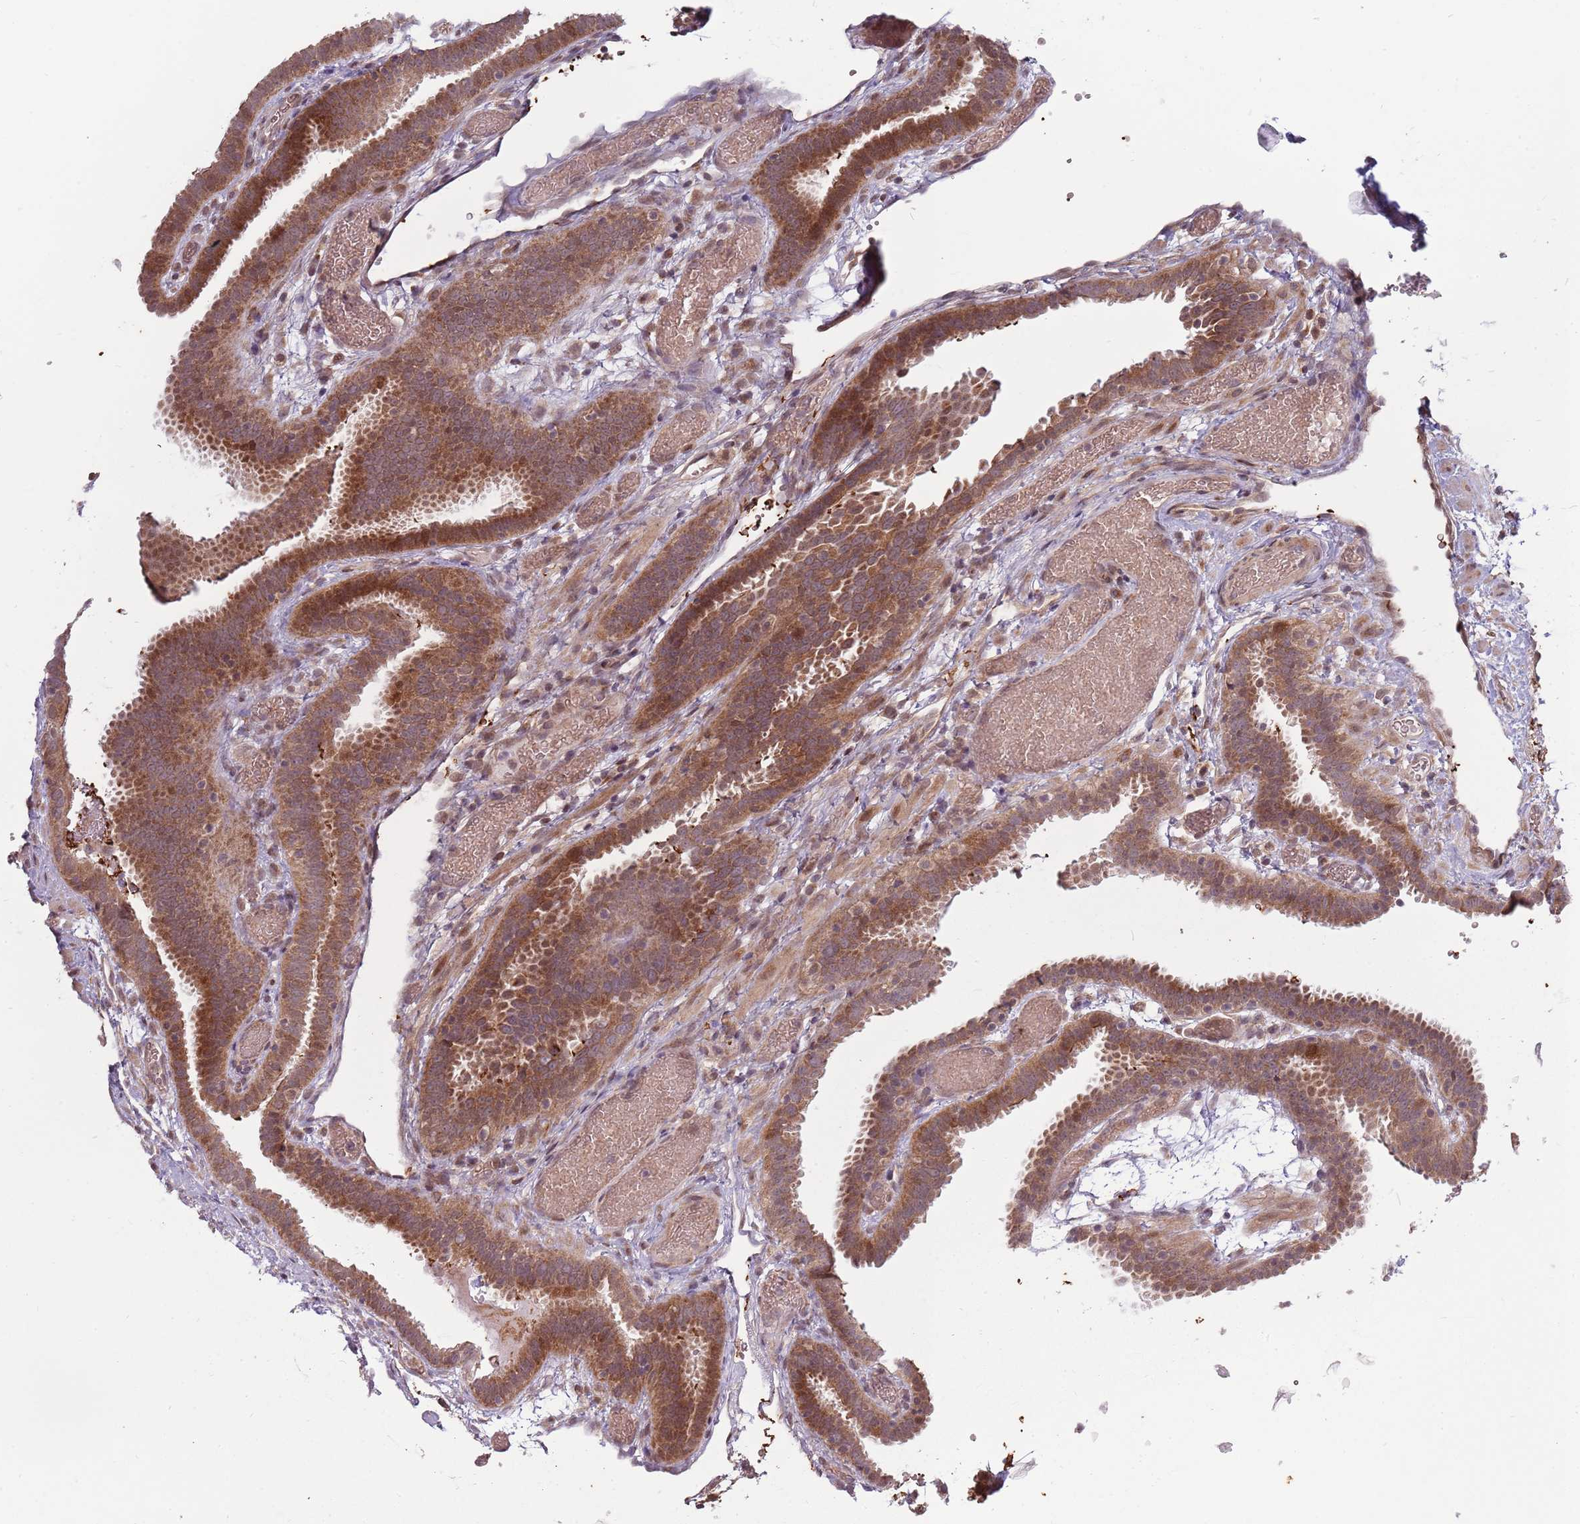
{"staining": {"intensity": "moderate", "quantity": ">75%", "location": "cytoplasmic/membranous"}, "tissue": "fallopian tube", "cell_type": "Glandular cells", "image_type": "normal", "snomed": [{"axis": "morphology", "description": "Normal tissue, NOS"}, {"axis": "topography", "description": "Fallopian tube"}], "caption": "Fallopian tube stained with immunohistochemistry reveals moderate cytoplasmic/membranous positivity in approximately >75% of glandular cells.", "gene": "RNF181", "patient": {"sex": "female", "age": 37}}